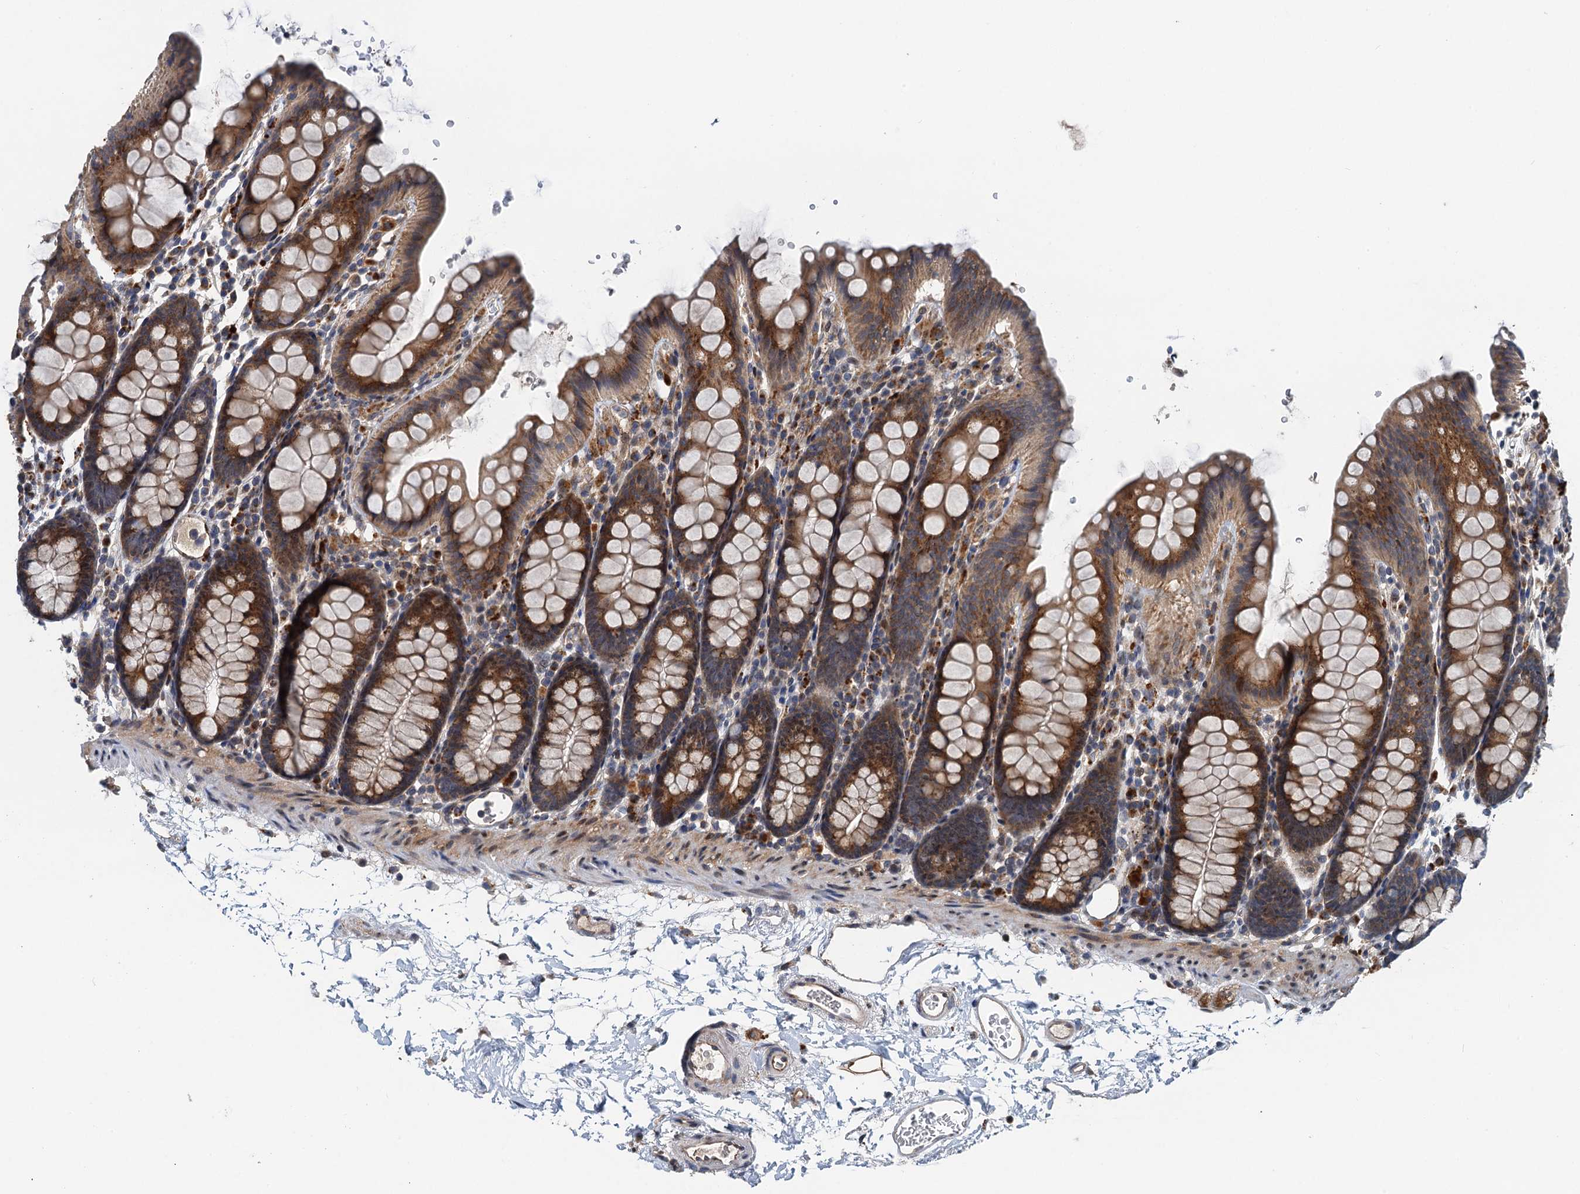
{"staining": {"intensity": "moderate", "quantity": ">75%", "location": "cytoplasmic/membranous"}, "tissue": "colon", "cell_type": "Endothelial cells", "image_type": "normal", "snomed": [{"axis": "morphology", "description": "Normal tissue, NOS"}, {"axis": "topography", "description": "Colon"}], "caption": "Protein analysis of unremarkable colon reveals moderate cytoplasmic/membranous positivity in approximately >75% of endothelial cells.", "gene": "NBEA", "patient": {"sex": "male", "age": 75}}